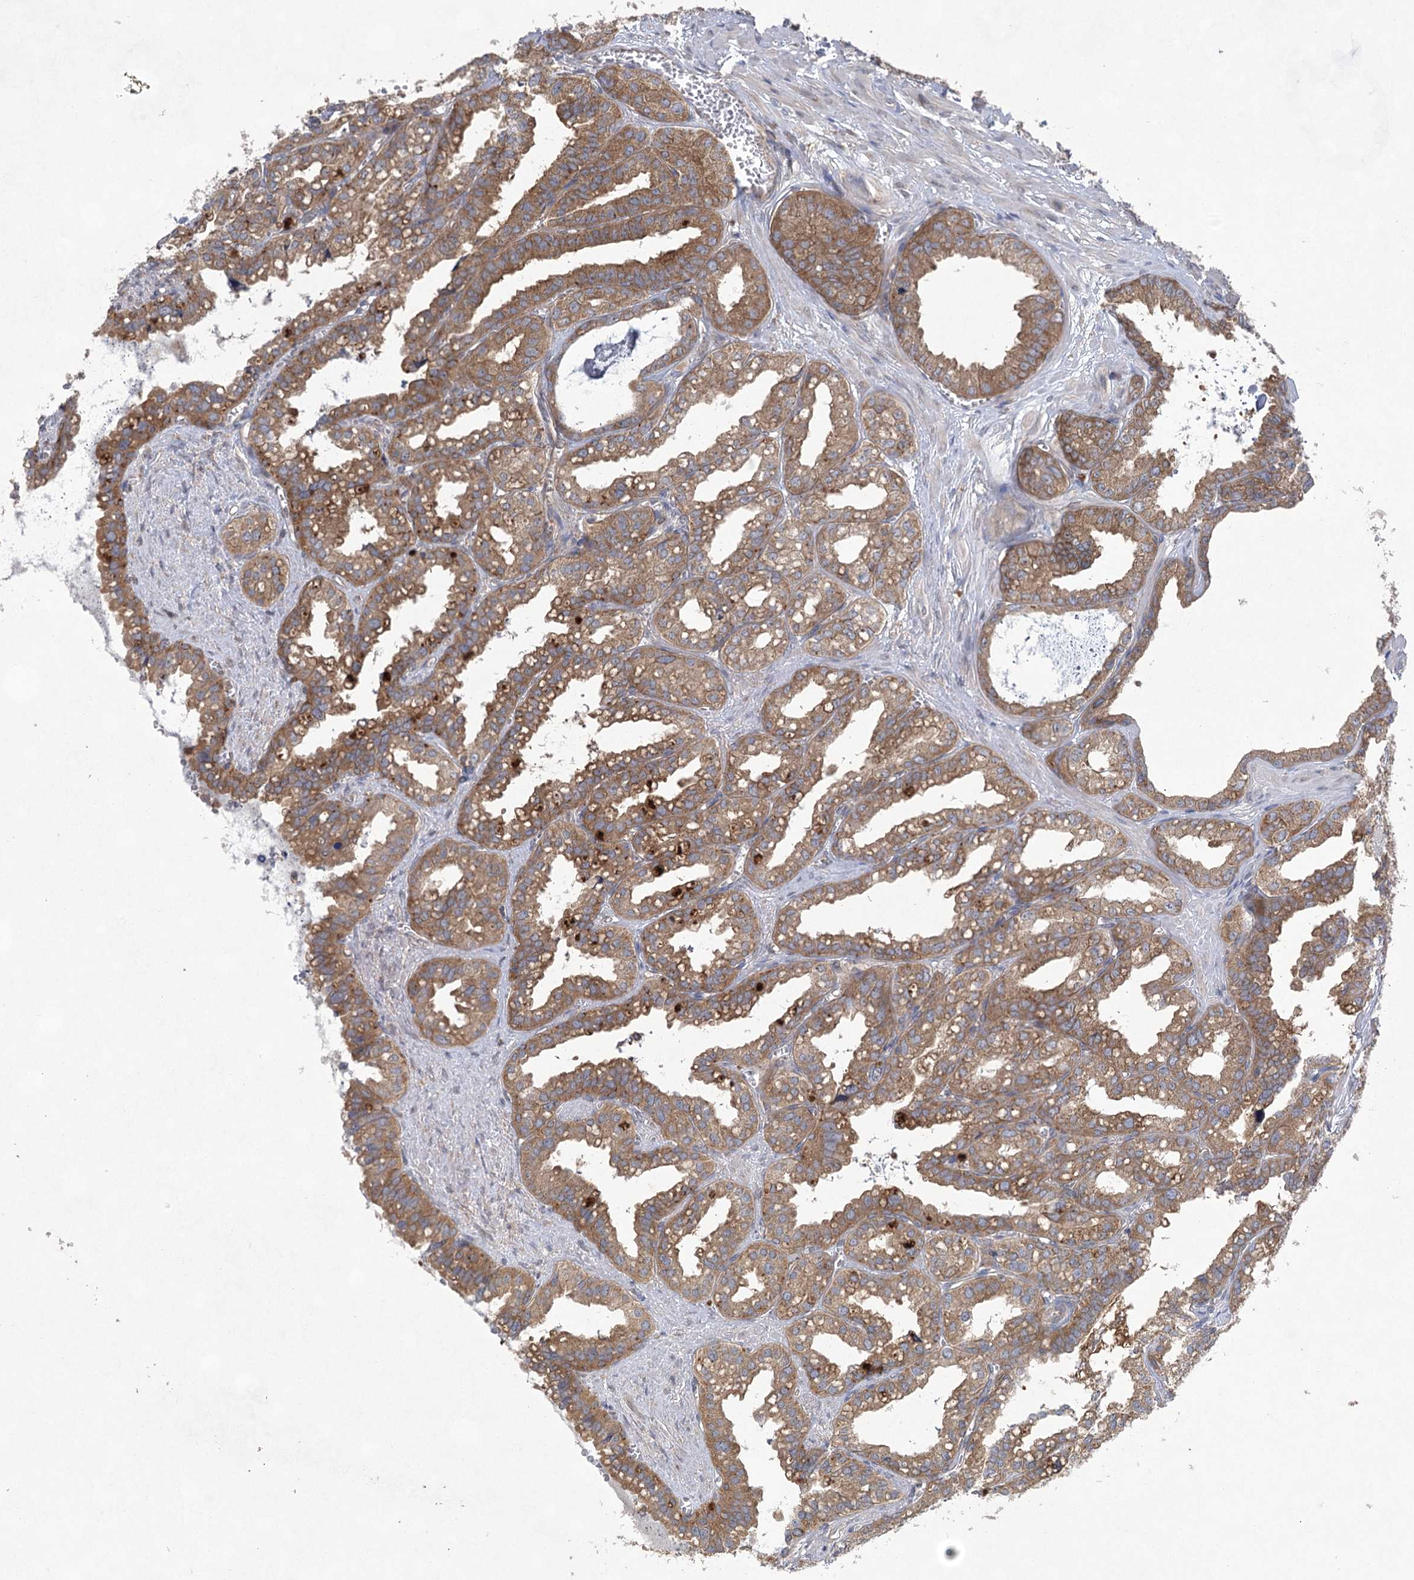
{"staining": {"intensity": "moderate", "quantity": ">75%", "location": "cytoplasmic/membranous"}, "tissue": "seminal vesicle", "cell_type": "Glandular cells", "image_type": "normal", "snomed": [{"axis": "morphology", "description": "Normal tissue, NOS"}, {"axis": "topography", "description": "Prostate"}, {"axis": "topography", "description": "Seminal veicle"}], "caption": "A photomicrograph of human seminal vesicle stained for a protein demonstrates moderate cytoplasmic/membranous brown staining in glandular cells. (brown staining indicates protein expression, while blue staining denotes nuclei).", "gene": "EIF3A", "patient": {"sex": "male", "age": 51}}